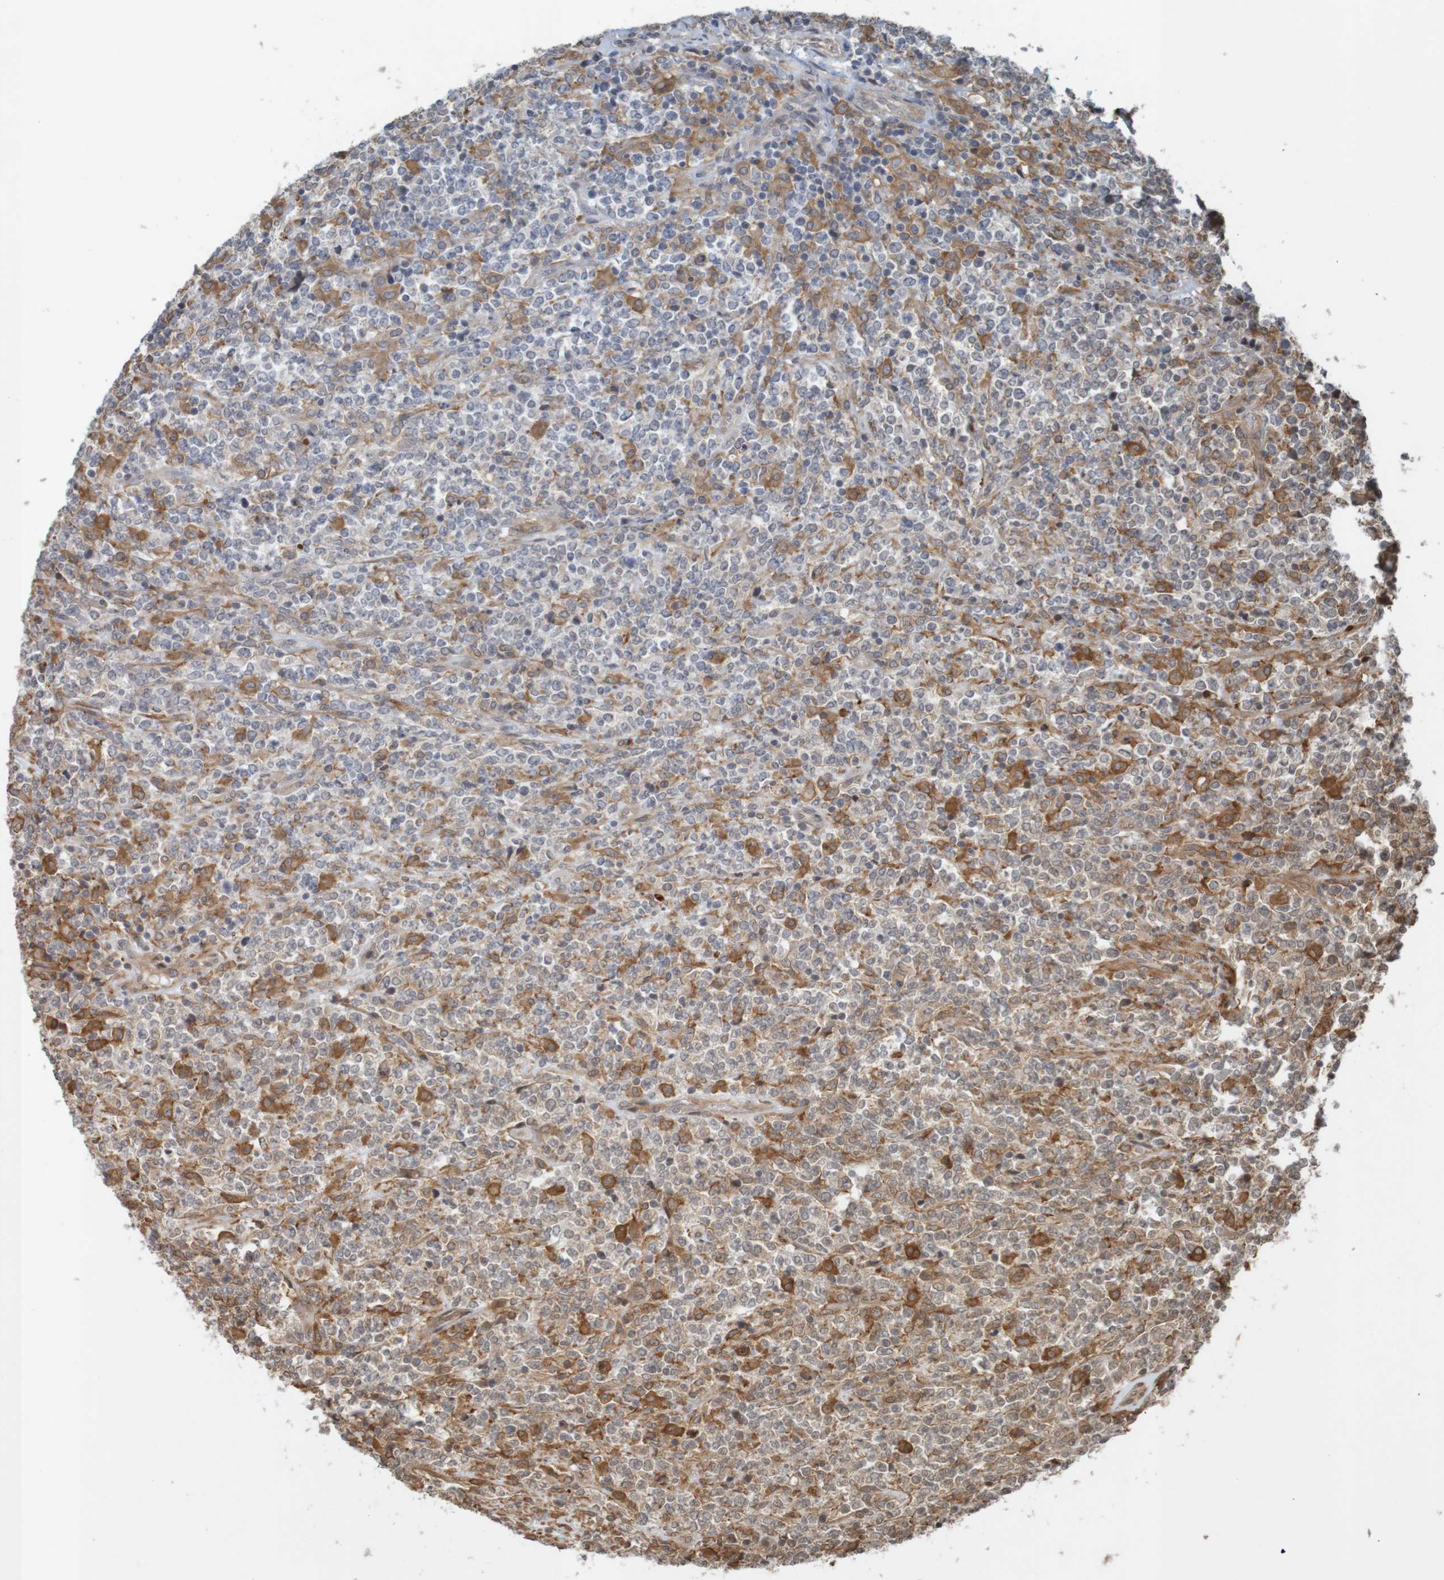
{"staining": {"intensity": "moderate", "quantity": "25%-75%", "location": "cytoplasmic/membranous"}, "tissue": "lymphoma", "cell_type": "Tumor cells", "image_type": "cancer", "snomed": [{"axis": "morphology", "description": "Malignant lymphoma, non-Hodgkin's type, High grade"}, {"axis": "topography", "description": "Soft tissue"}], "caption": "High-magnification brightfield microscopy of high-grade malignant lymphoma, non-Hodgkin's type stained with DAB (3,3'-diaminobenzidine) (brown) and counterstained with hematoxylin (blue). tumor cells exhibit moderate cytoplasmic/membranous positivity is appreciated in approximately25%-75% of cells.", "gene": "ARHGEF11", "patient": {"sex": "male", "age": 18}}